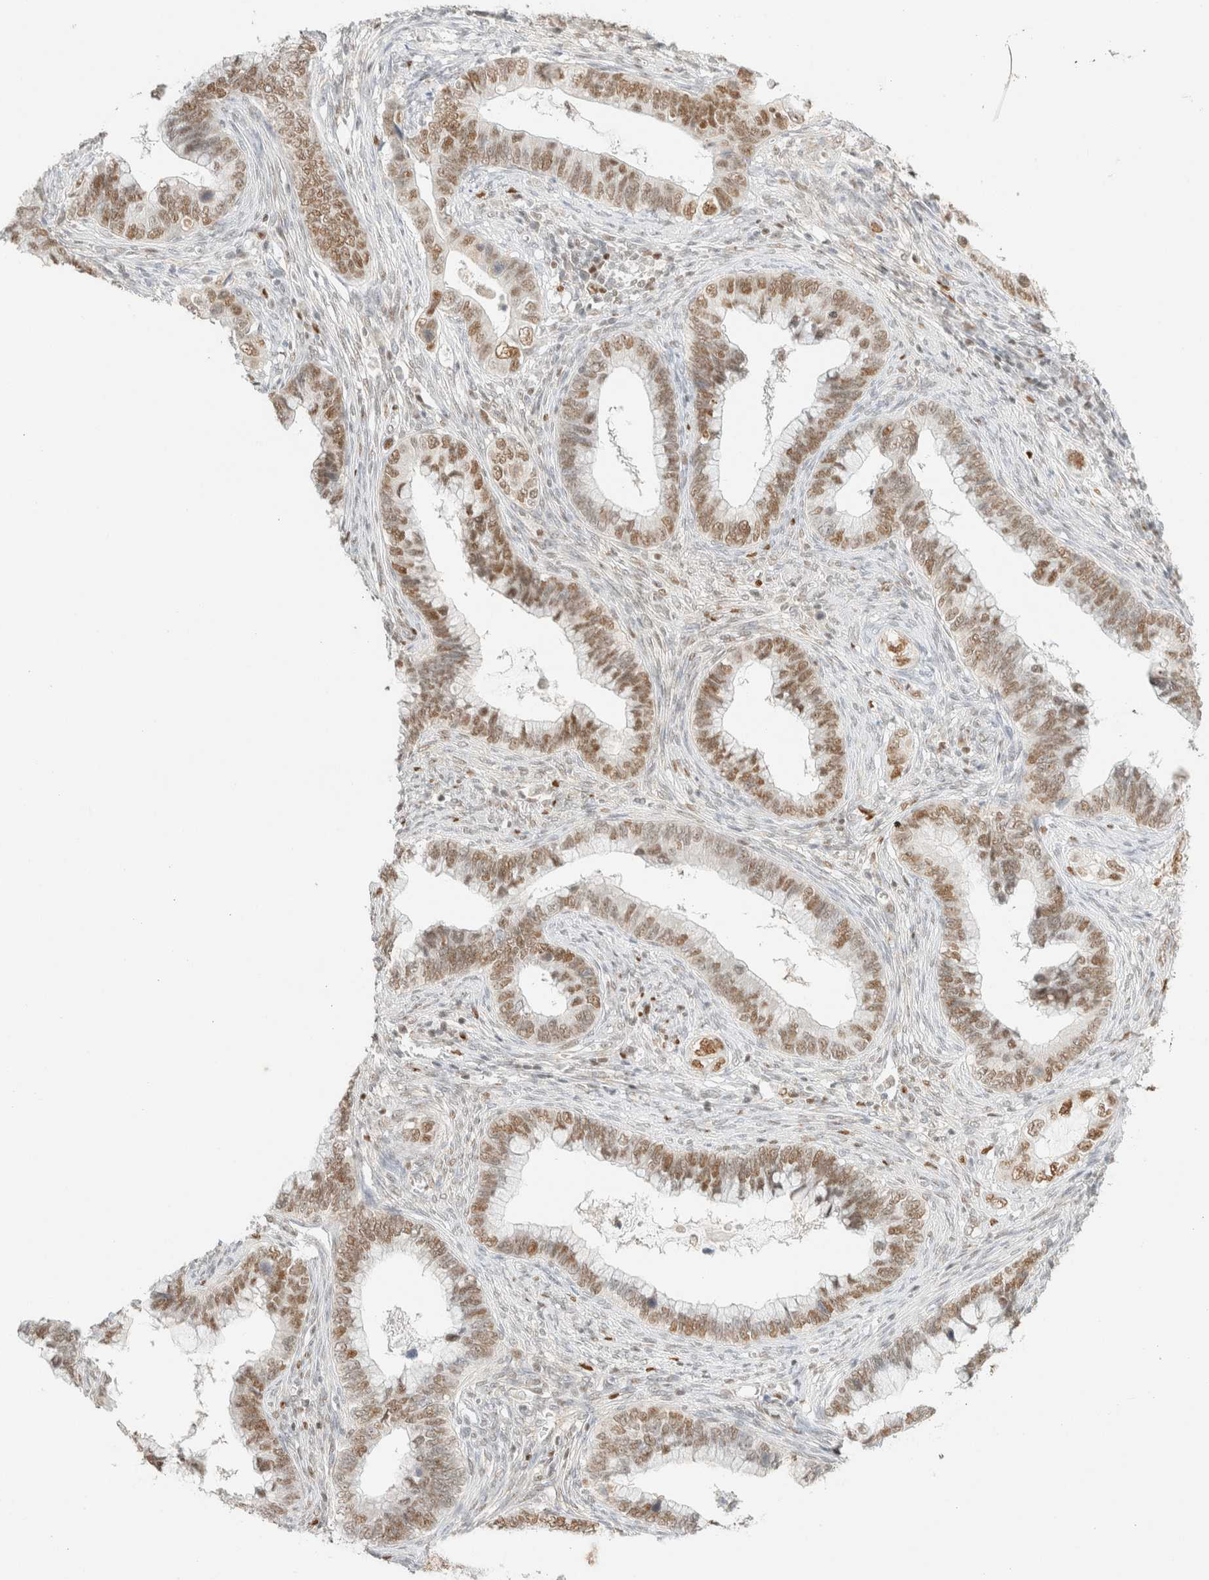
{"staining": {"intensity": "moderate", "quantity": ">75%", "location": "nuclear"}, "tissue": "cervical cancer", "cell_type": "Tumor cells", "image_type": "cancer", "snomed": [{"axis": "morphology", "description": "Adenocarcinoma, NOS"}, {"axis": "topography", "description": "Cervix"}], "caption": "Immunohistochemistry of cervical cancer shows medium levels of moderate nuclear positivity in approximately >75% of tumor cells. (Brightfield microscopy of DAB IHC at high magnification).", "gene": "DDB2", "patient": {"sex": "female", "age": 44}}